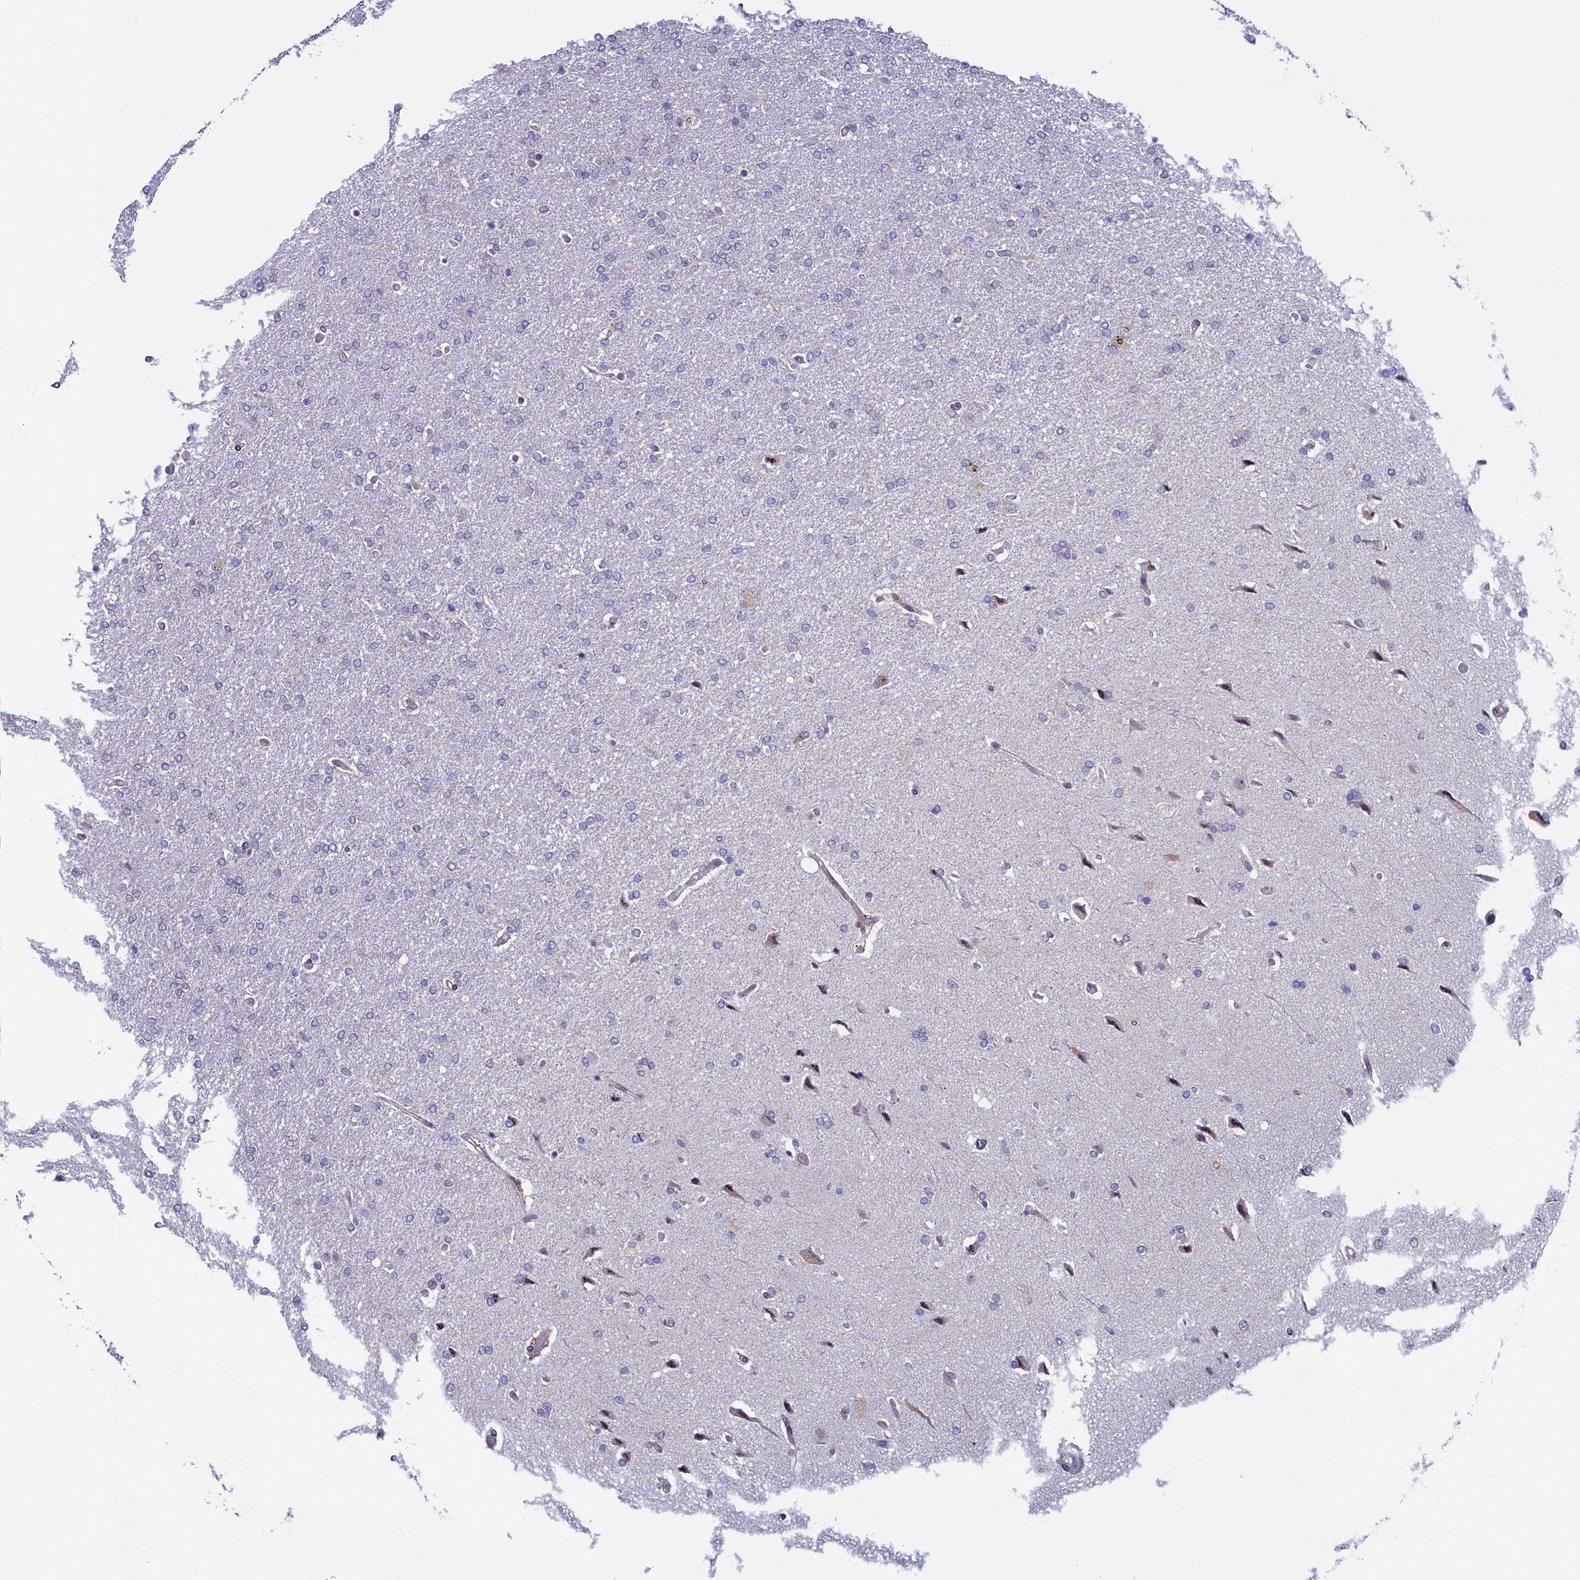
{"staining": {"intensity": "negative", "quantity": "none", "location": "none"}, "tissue": "glioma", "cell_type": "Tumor cells", "image_type": "cancer", "snomed": [{"axis": "morphology", "description": "Glioma, malignant, High grade"}, {"axis": "topography", "description": "Brain"}], "caption": "Human malignant high-grade glioma stained for a protein using immunohistochemistry (IHC) demonstrates no positivity in tumor cells.", "gene": "FLYWCH2", "patient": {"sex": "male", "age": 72}}